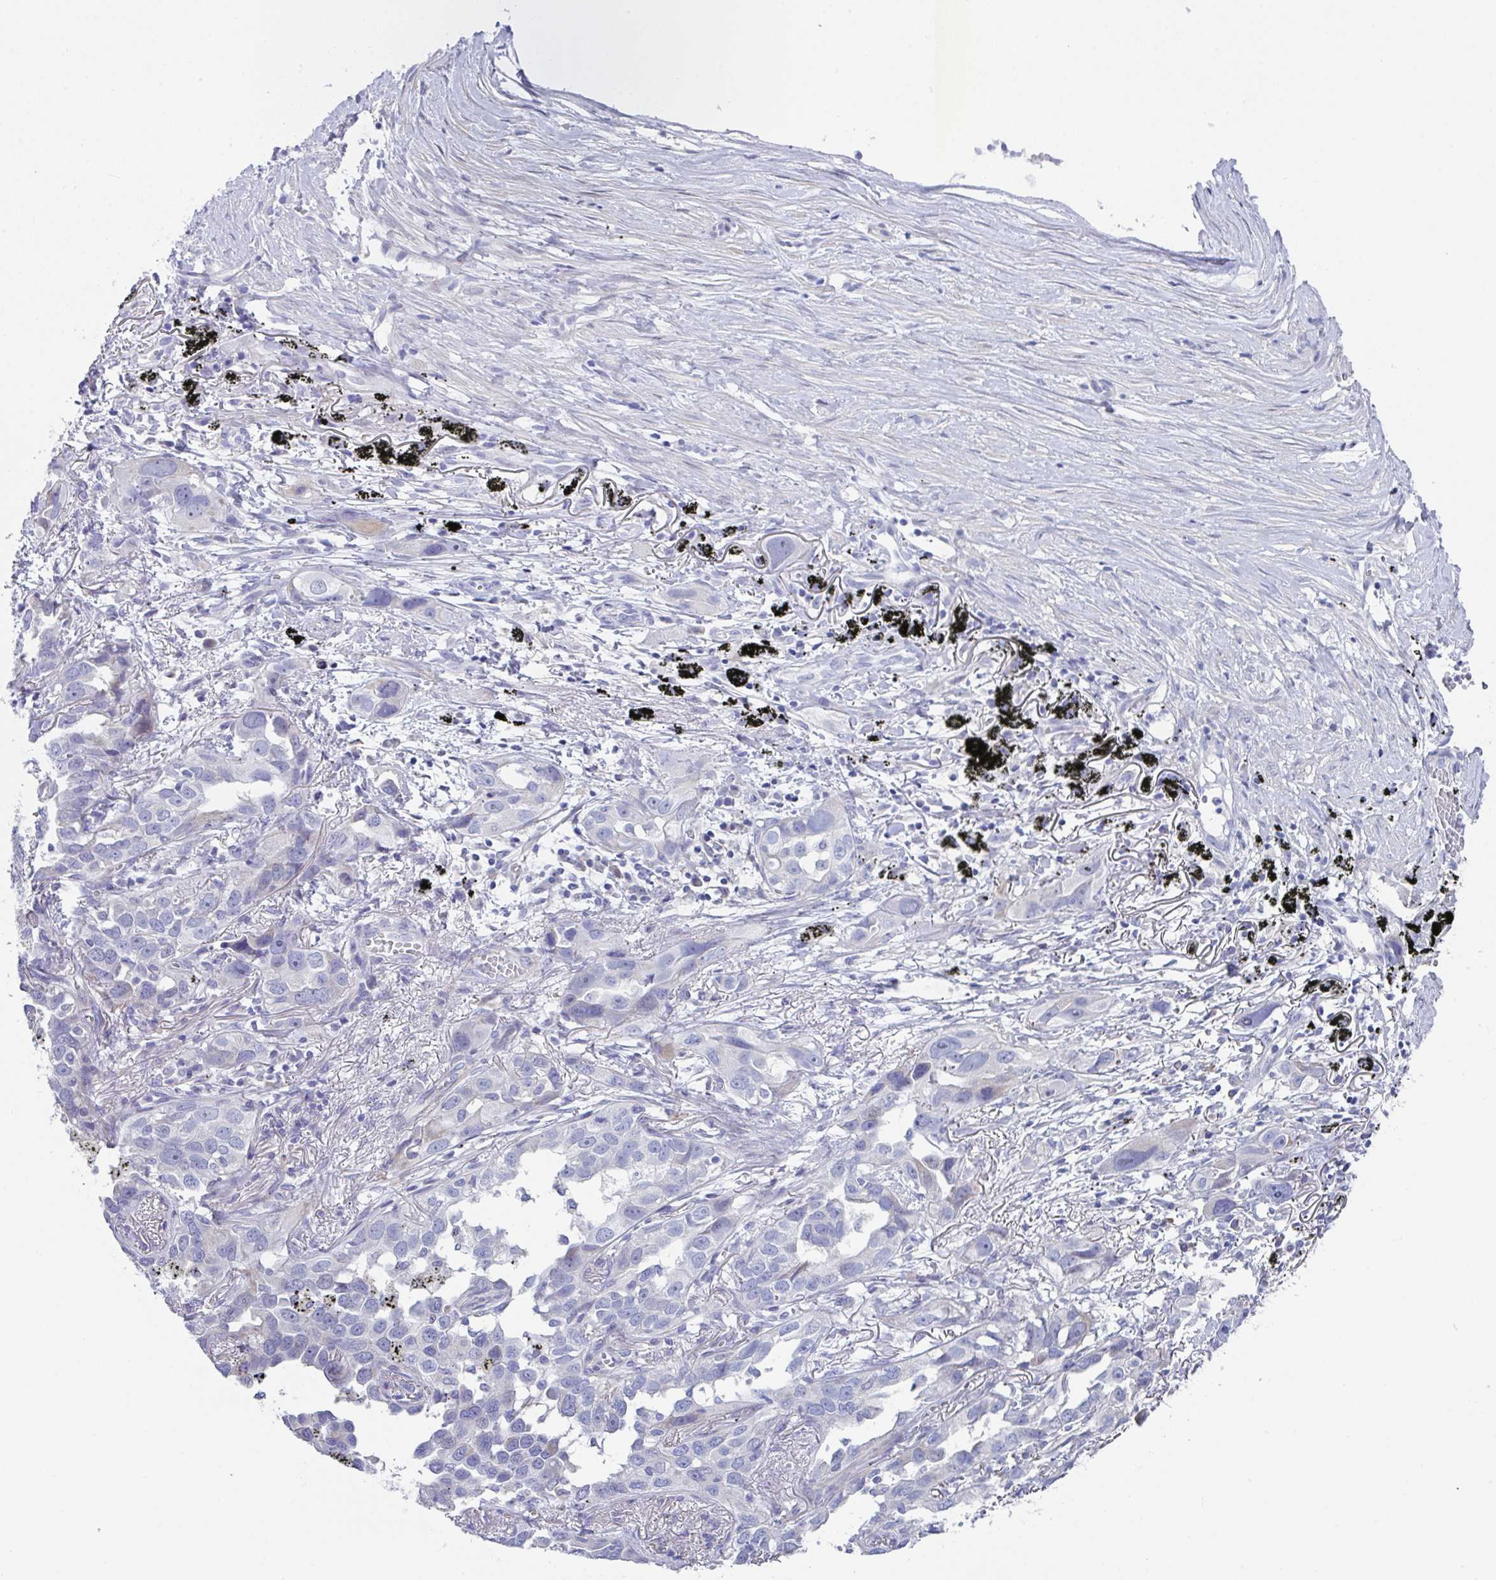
{"staining": {"intensity": "negative", "quantity": "none", "location": "none"}, "tissue": "lung cancer", "cell_type": "Tumor cells", "image_type": "cancer", "snomed": [{"axis": "morphology", "description": "Adenocarcinoma, NOS"}, {"axis": "topography", "description": "Lung"}], "caption": "An image of human lung cancer (adenocarcinoma) is negative for staining in tumor cells.", "gene": "FBXO47", "patient": {"sex": "male", "age": 67}}